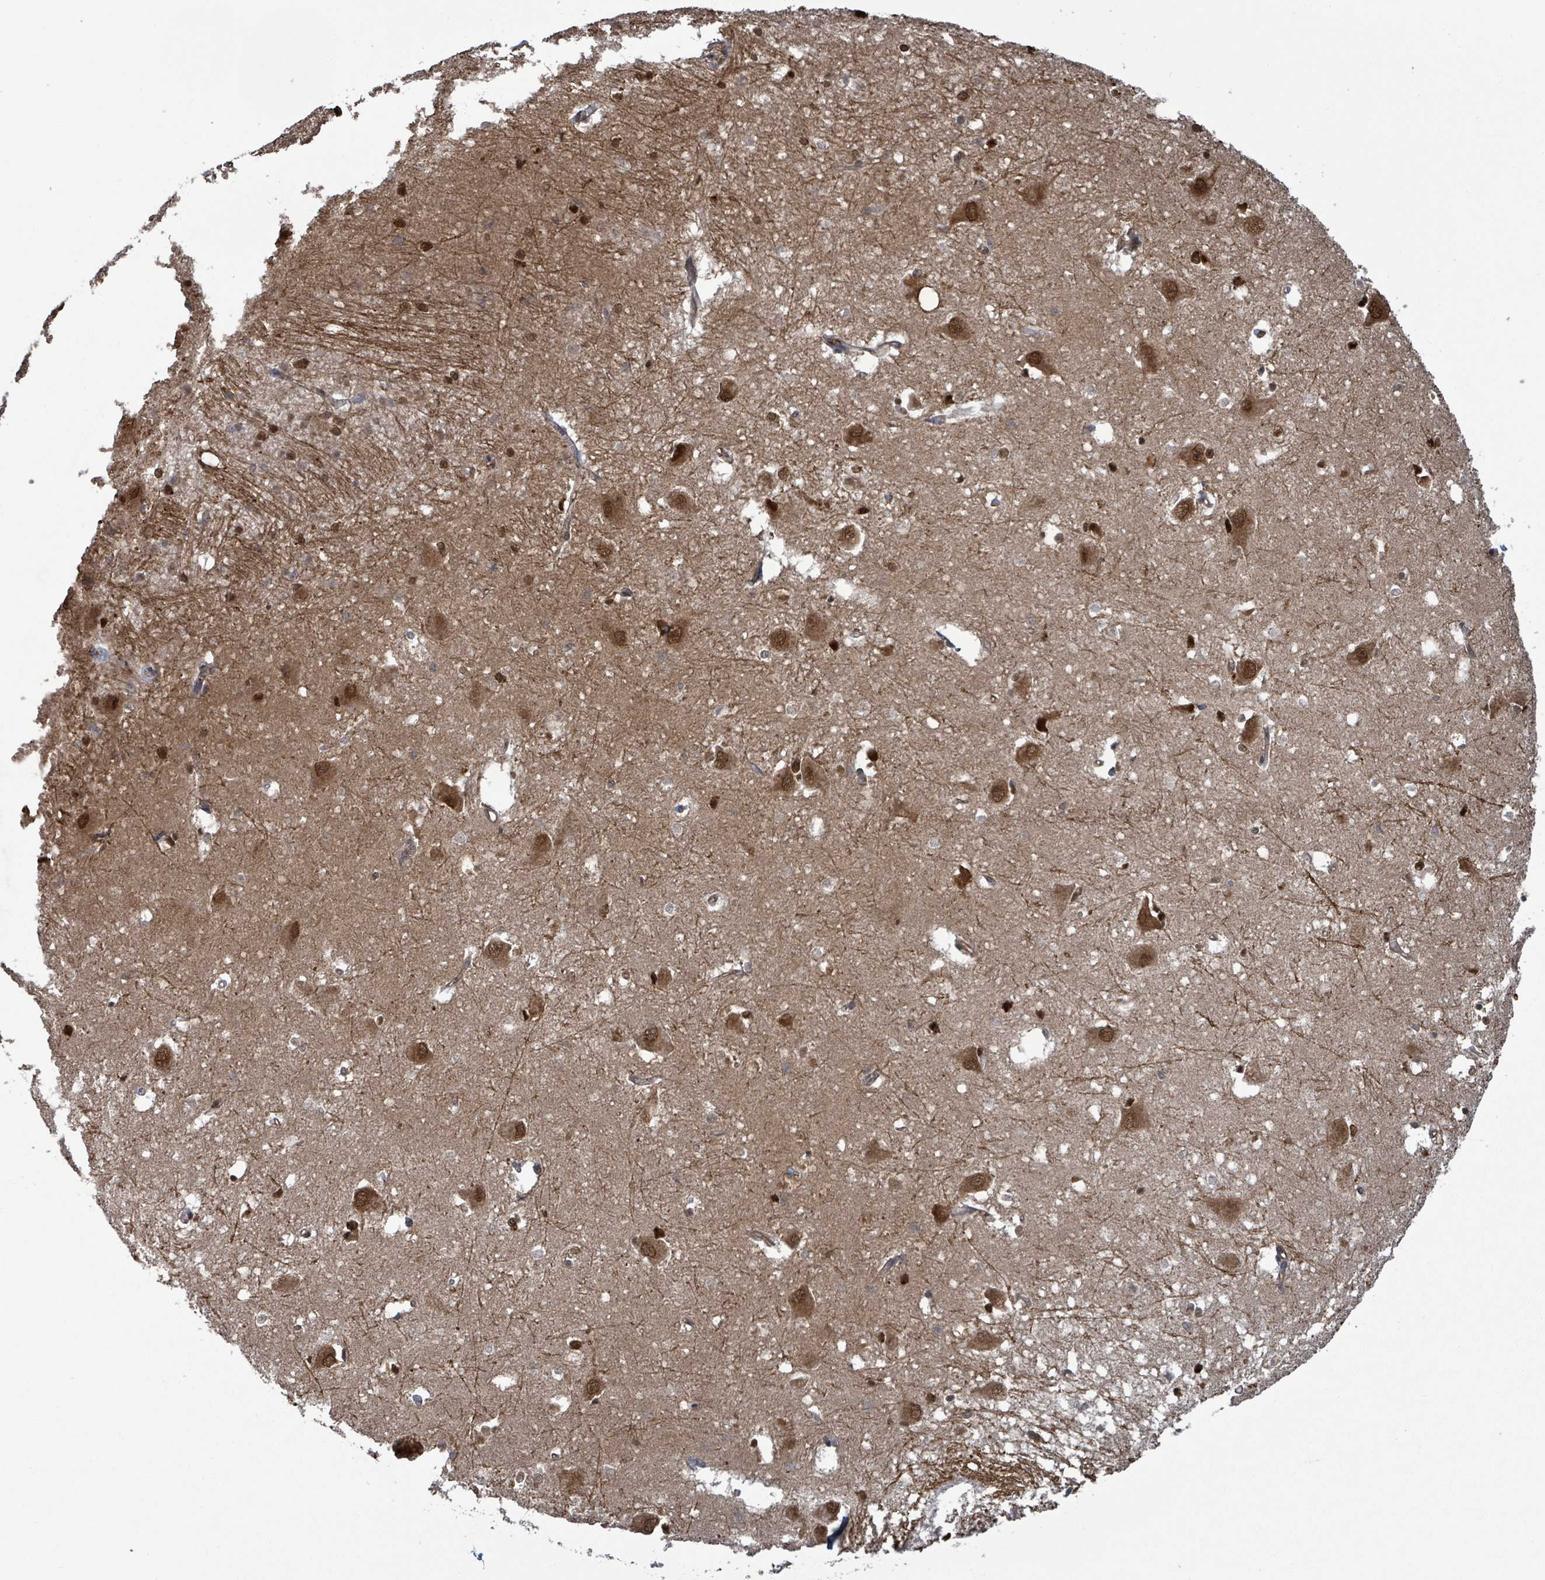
{"staining": {"intensity": "moderate", "quantity": "25%-75%", "location": "nuclear"}, "tissue": "caudate", "cell_type": "Glial cells", "image_type": "normal", "snomed": [{"axis": "morphology", "description": "Normal tissue, NOS"}, {"axis": "topography", "description": "Lateral ventricle wall"}], "caption": "An image of human caudate stained for a protein displays moderate nuclear brown staining in glial cells. (Brightfield microscopy of DAB IHC at high magnification).", "gene": "ENSG00000256500", "patient": {"sex": "male", "age": 37}}